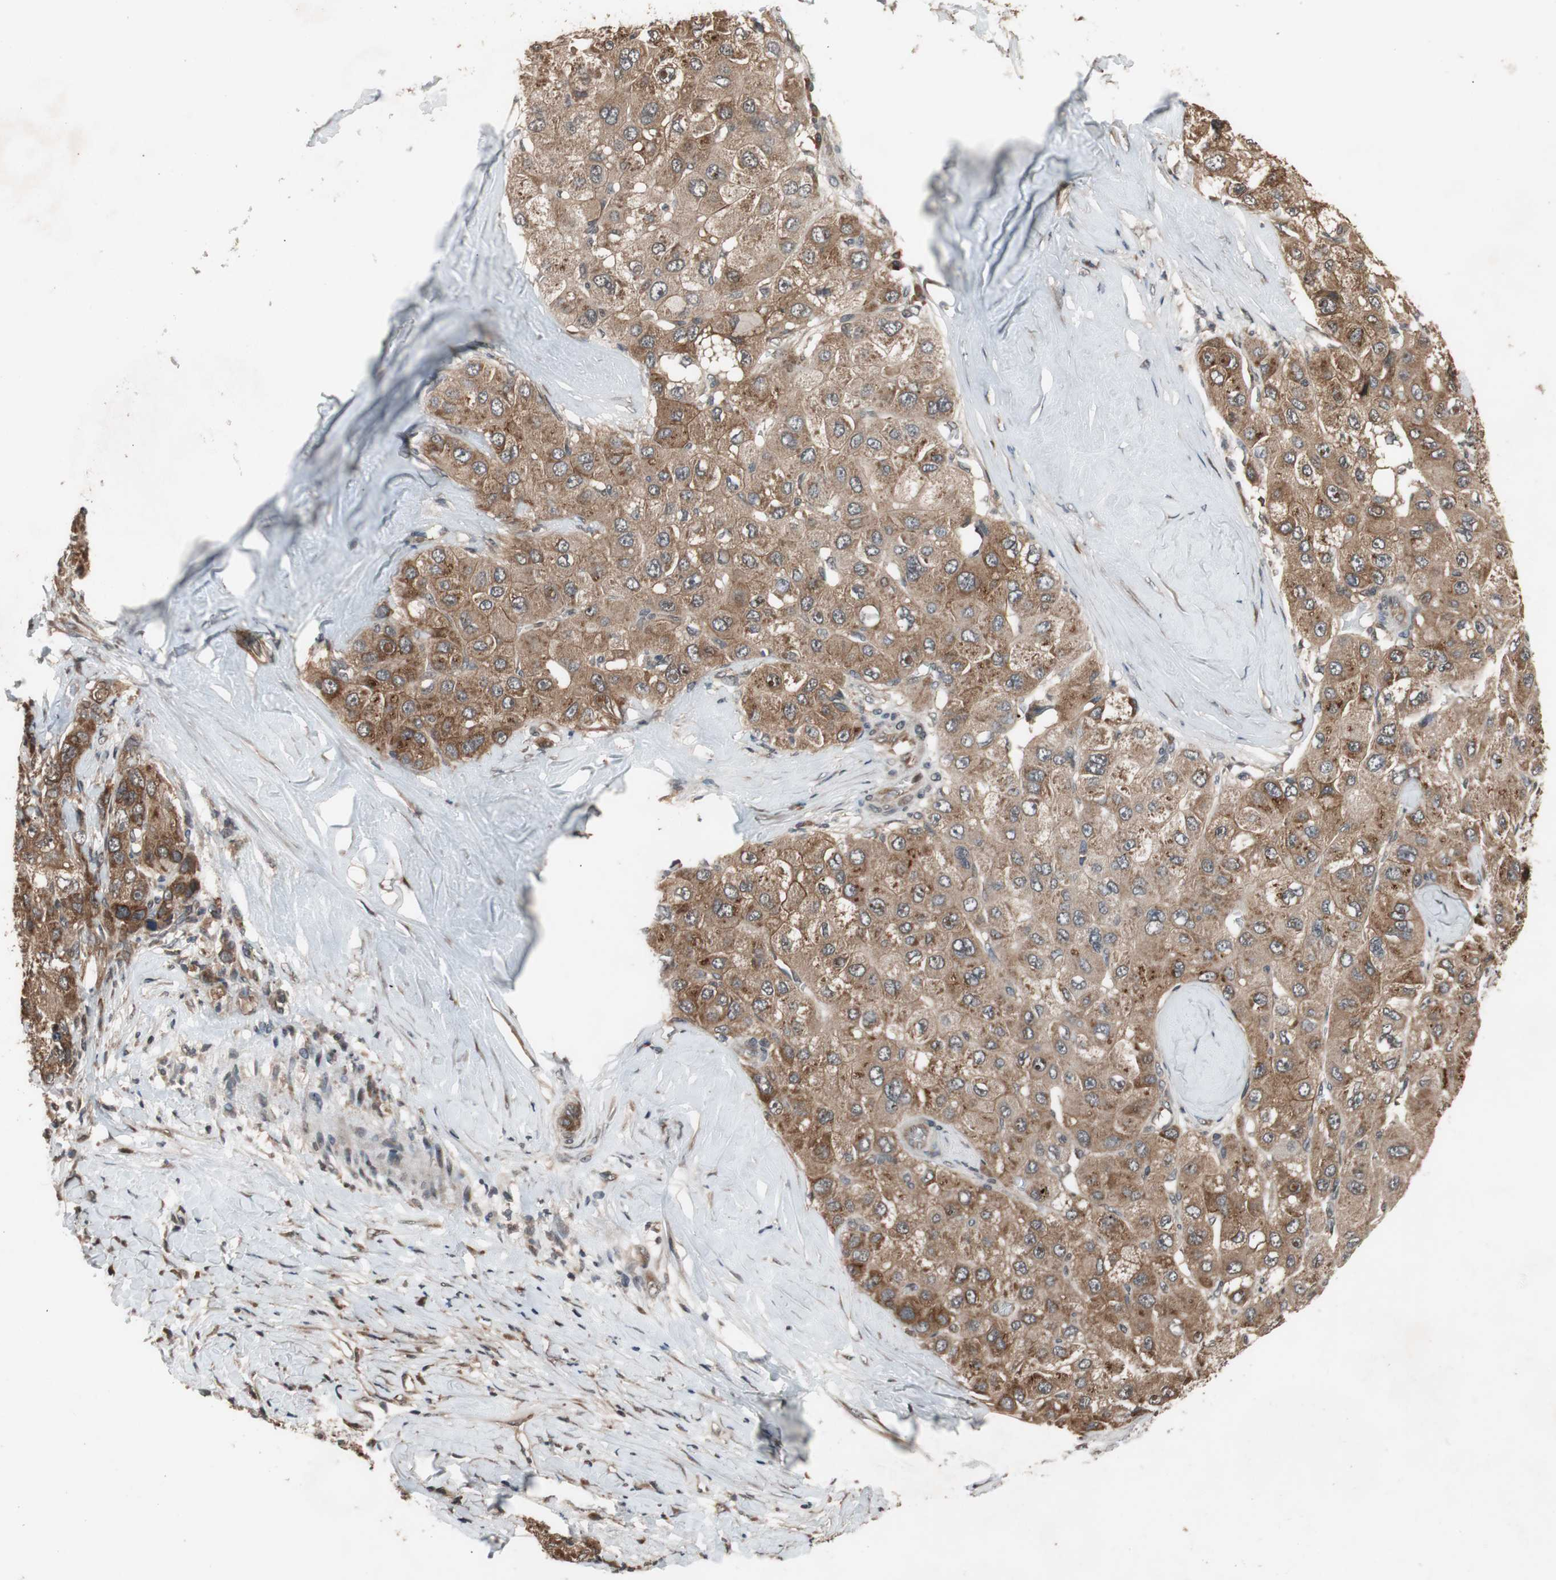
{"staining": {"intensity": "moderate", "quantity": ">75%", "location": "cytoplasmic/membranous"}, "tissue": "liver cancer", "cell_type": "Tumor cells", "image_type": "cancer", "snomed": [{"axis": "morphology", "description": "Carcinoma, Hepatocellular, NOS"}, {"axis": "topography", "description": "Liver"}], "caption": "A medium amount of moderate cytoplasmic/membranous staining is identified in about >75% of tumor cells in liver cancer tissue.", "gene": "TMEM230", "patient": {"sex": "male", "age": 80}}